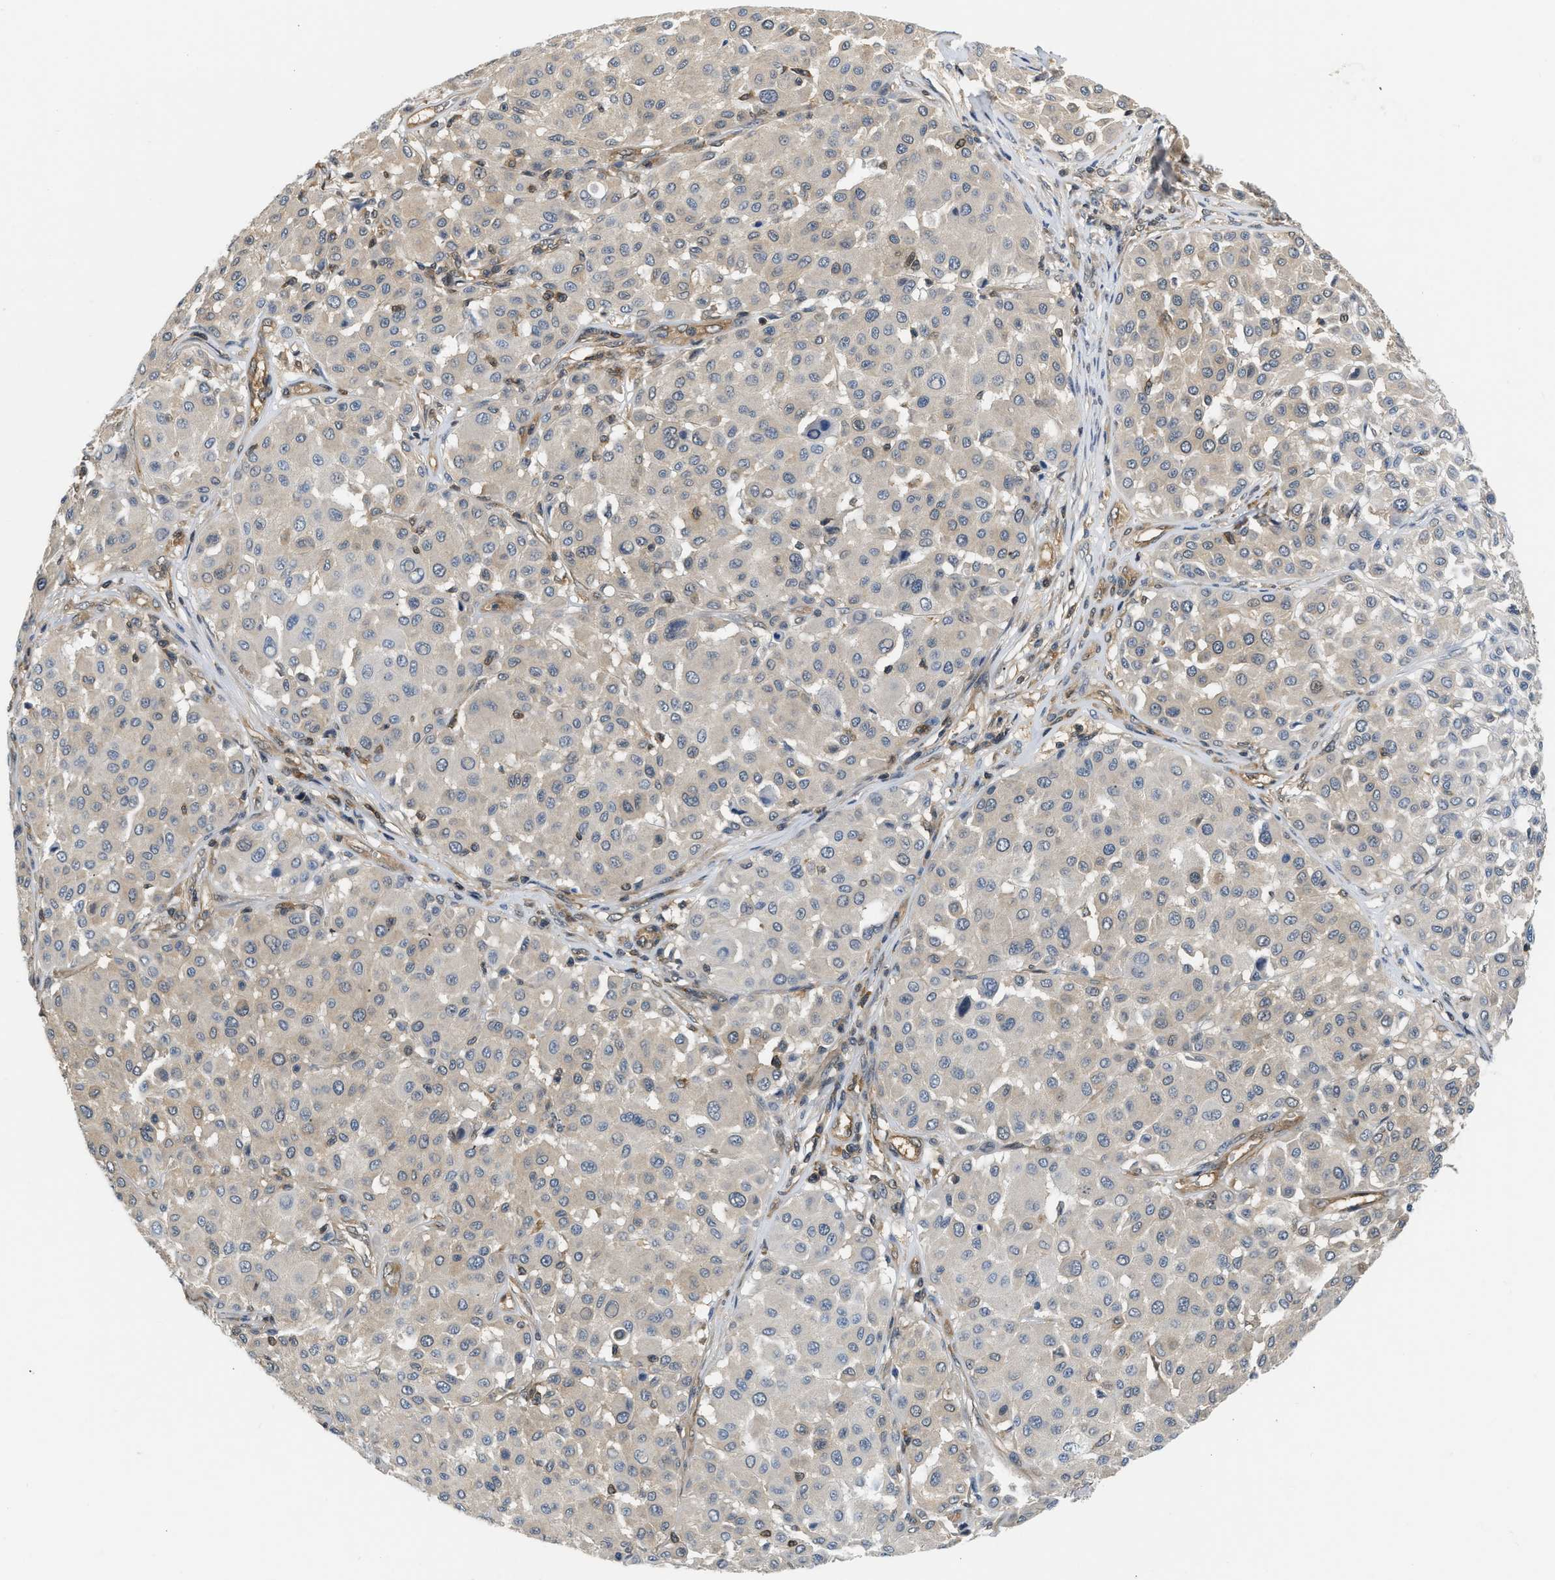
{"staining": {"intensity": "weak", "quantity": "<25%", "location": "cytoplasmic/membranous"}, "tissue": "melanoma", "cell_type": "Tumor cells", "image_type": "cancer", "snomed": [{"axis": "morphology", "description": "Malignant melanoma, Metastatic site"}, {"axis": "topography", "description": "Soft tissue"}], "caption": "A high-resolution micrograph shows IHC staining of malignant melanoma (metastatic site), which exhibits no significant positivity in tumor cells.", "gene": "EIF4EBP2", "patient": {"sex": "male", "age": 41}}